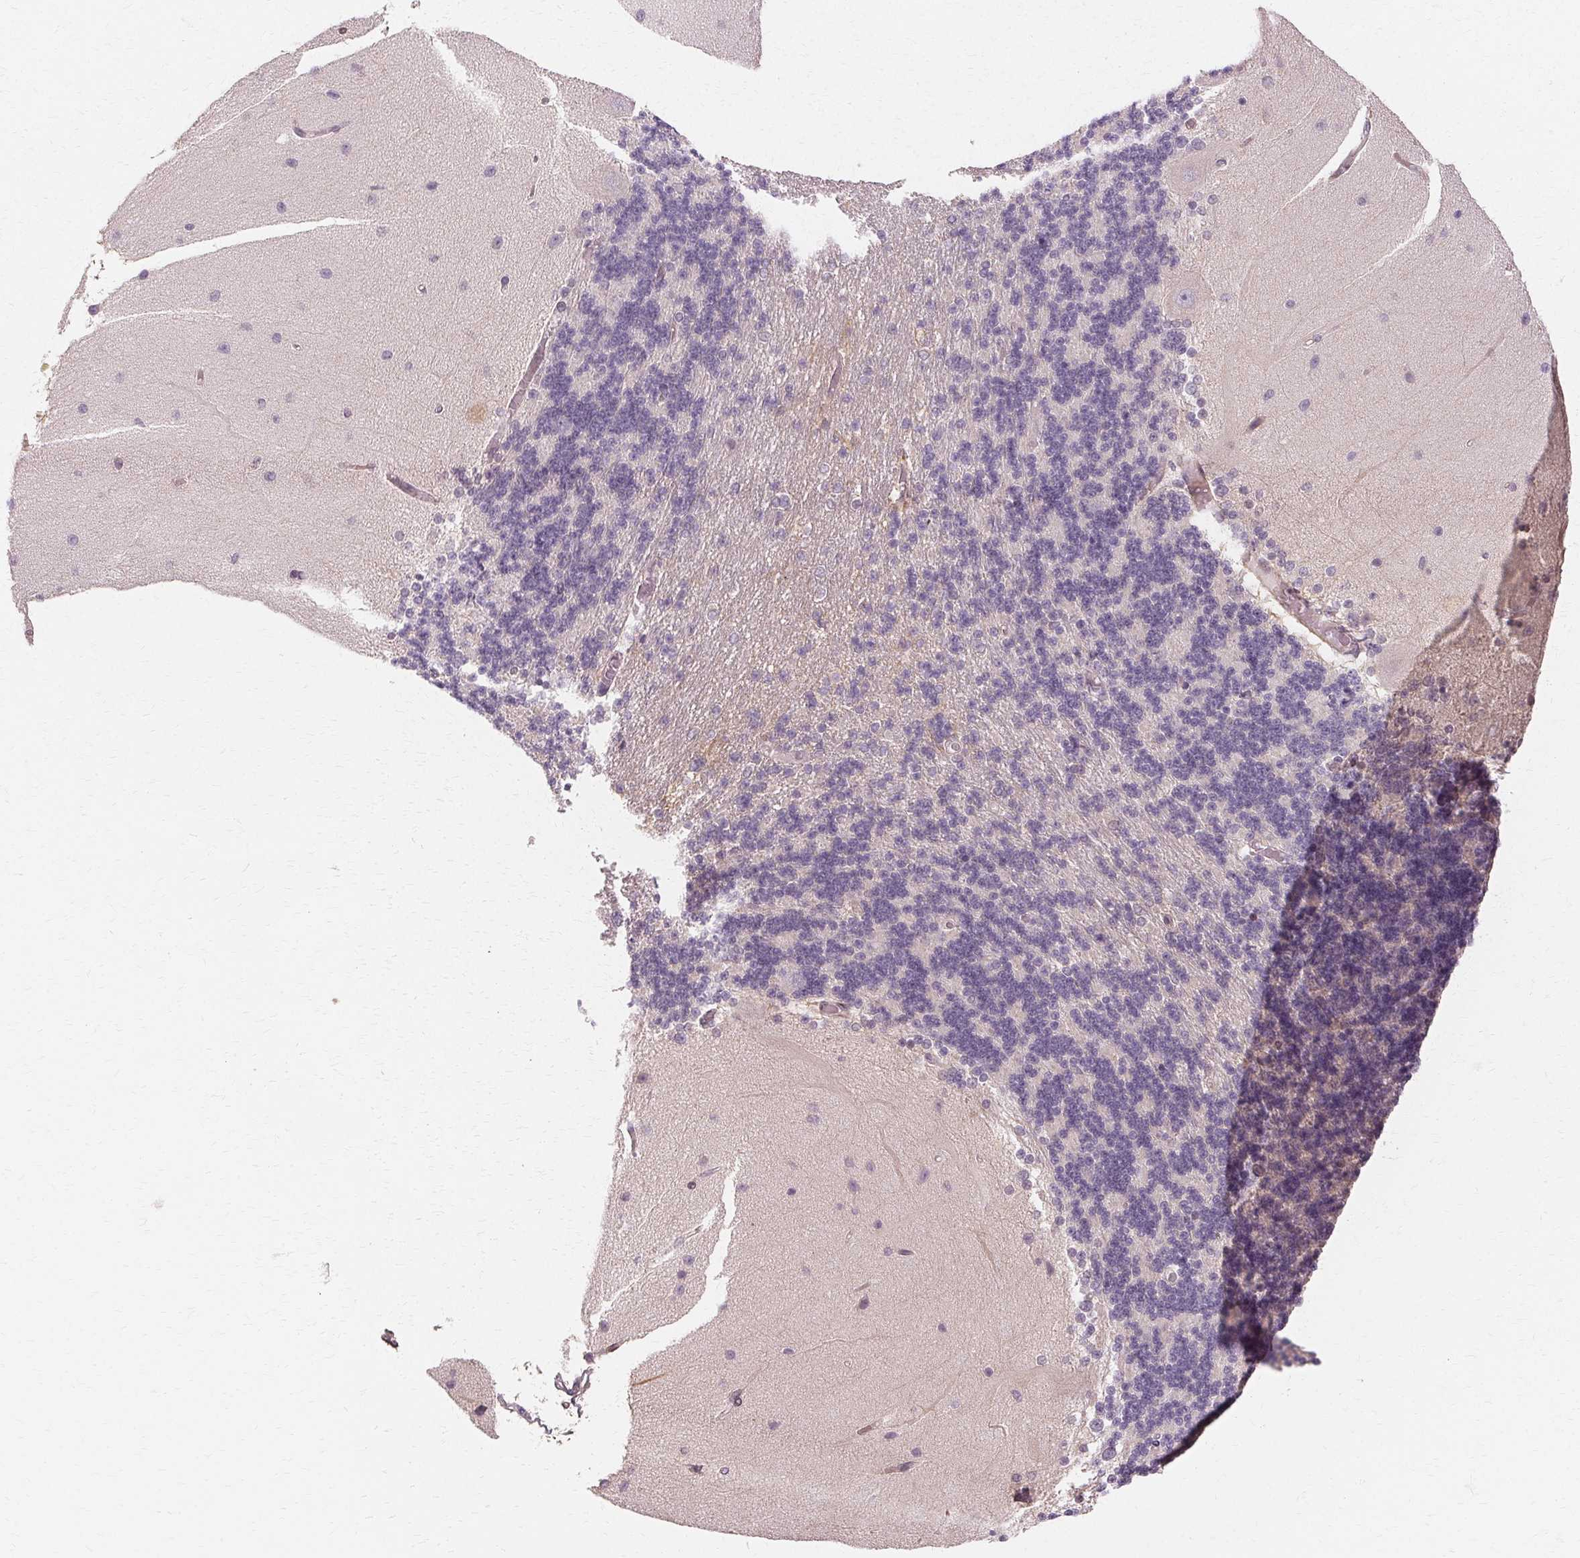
{"staining": {"intensity": "negative", "quantity": "none", "location": "none"}, "tissue": "cerebellum", "cell_type": "Cells in granular layer", "image_type": "normal", "snomed": [{"axis": "morphology", "description": "Normal tissue, NOS"}, {"axis": "topography", "description": "Cerebellum"}], "caption": "Micrograph shows no protein staining in cells in granular layer of normal cerebellum.", "gene": "USP8", "patient": {"sex": "female", "age": 54}}